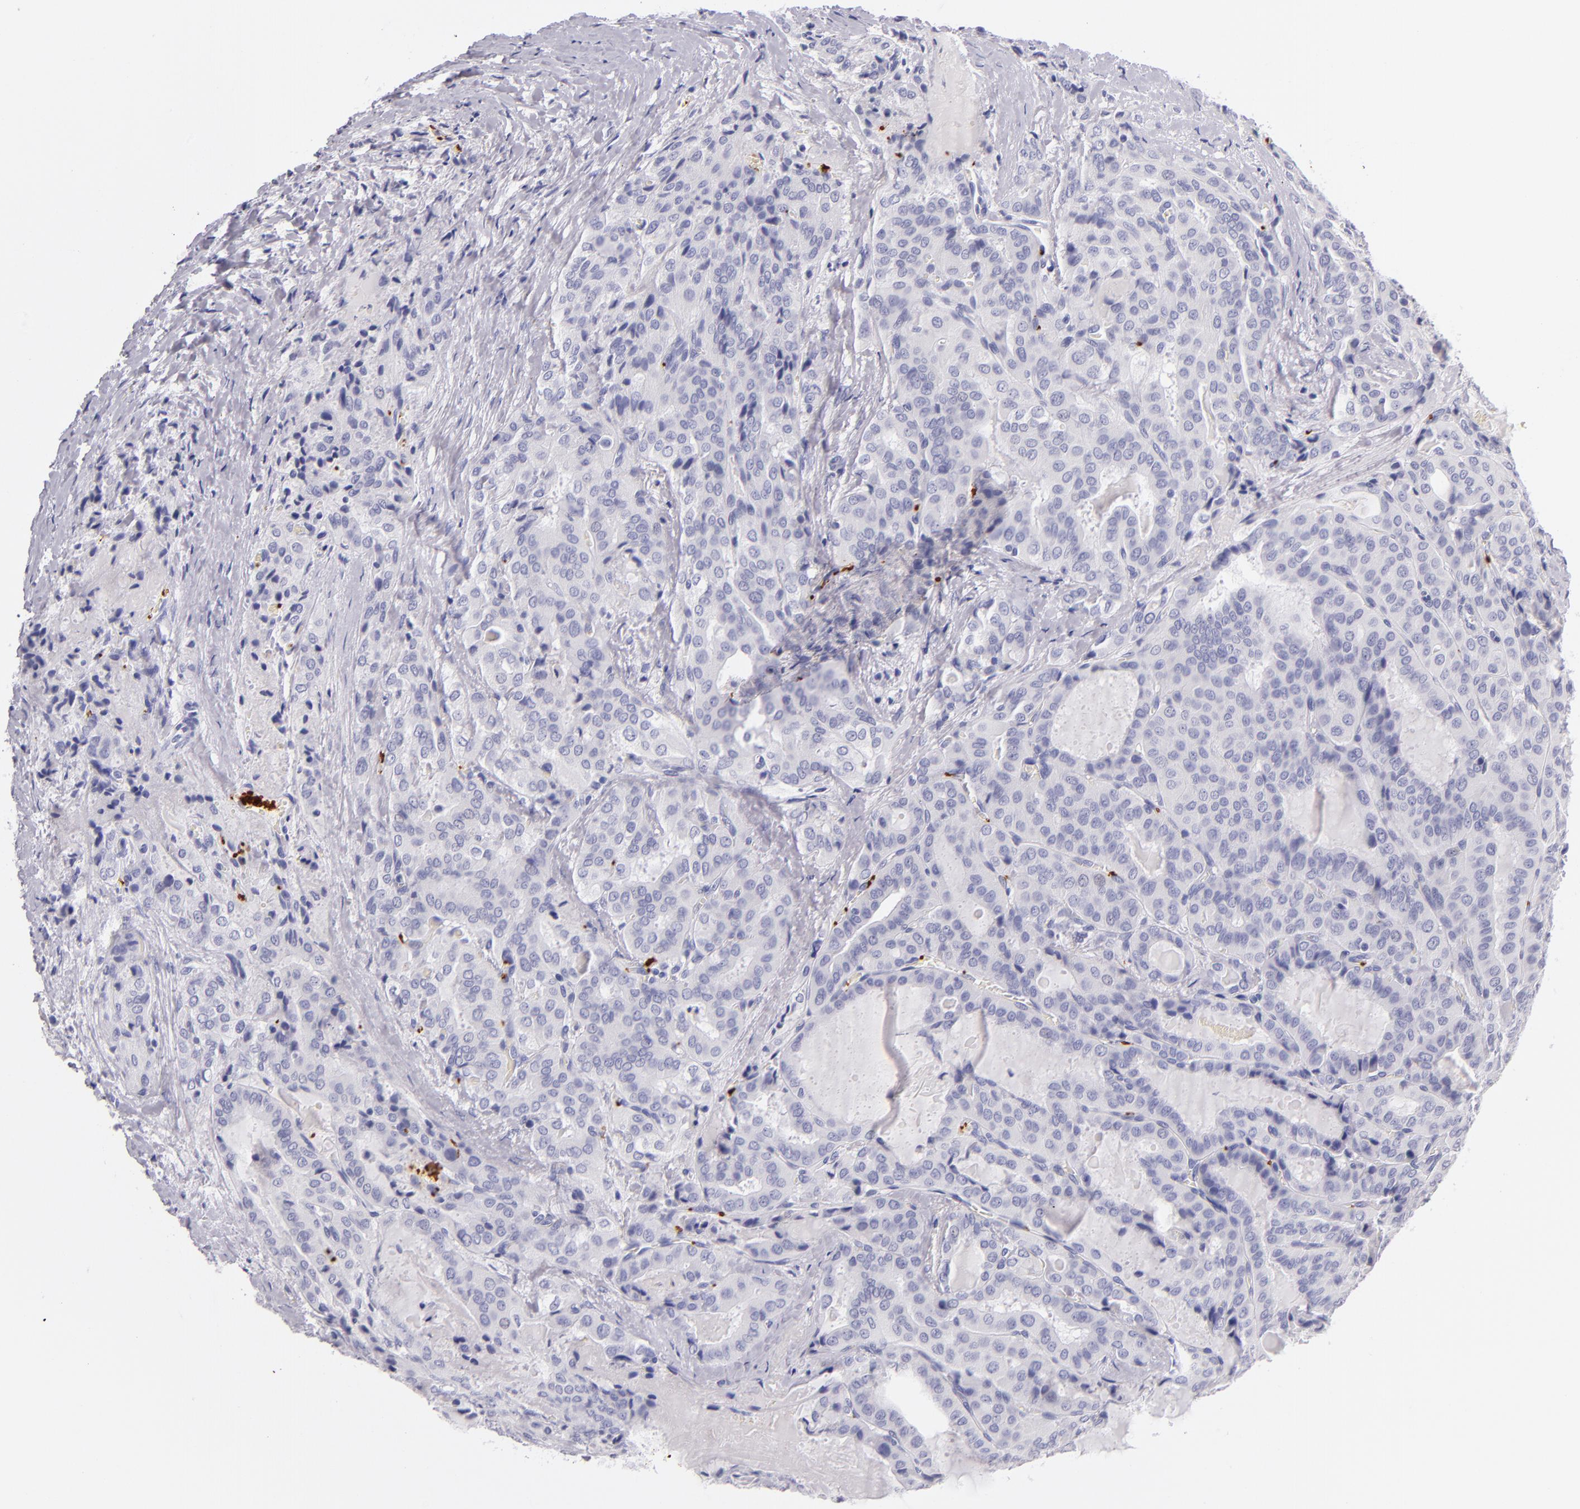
{"staining": {"intensity": "negative", "quantity": "none", "location": "none"}, "tissue": "thyroid cancer", "cell_type": "Tumor cells", "image_type": "cancer", "snomed": [{"axis": "morphology", "description": "Papillary adenocarcinoma, NOS"}, {"axis": "topography", "description": "Thyroid gland"}], "caption": "IHC of papillary adenocarcinoma (thyroid) displays no staining in tumor cells.", "gene": "GP1BA", "patient": {"sex": "female", "age": 71}}